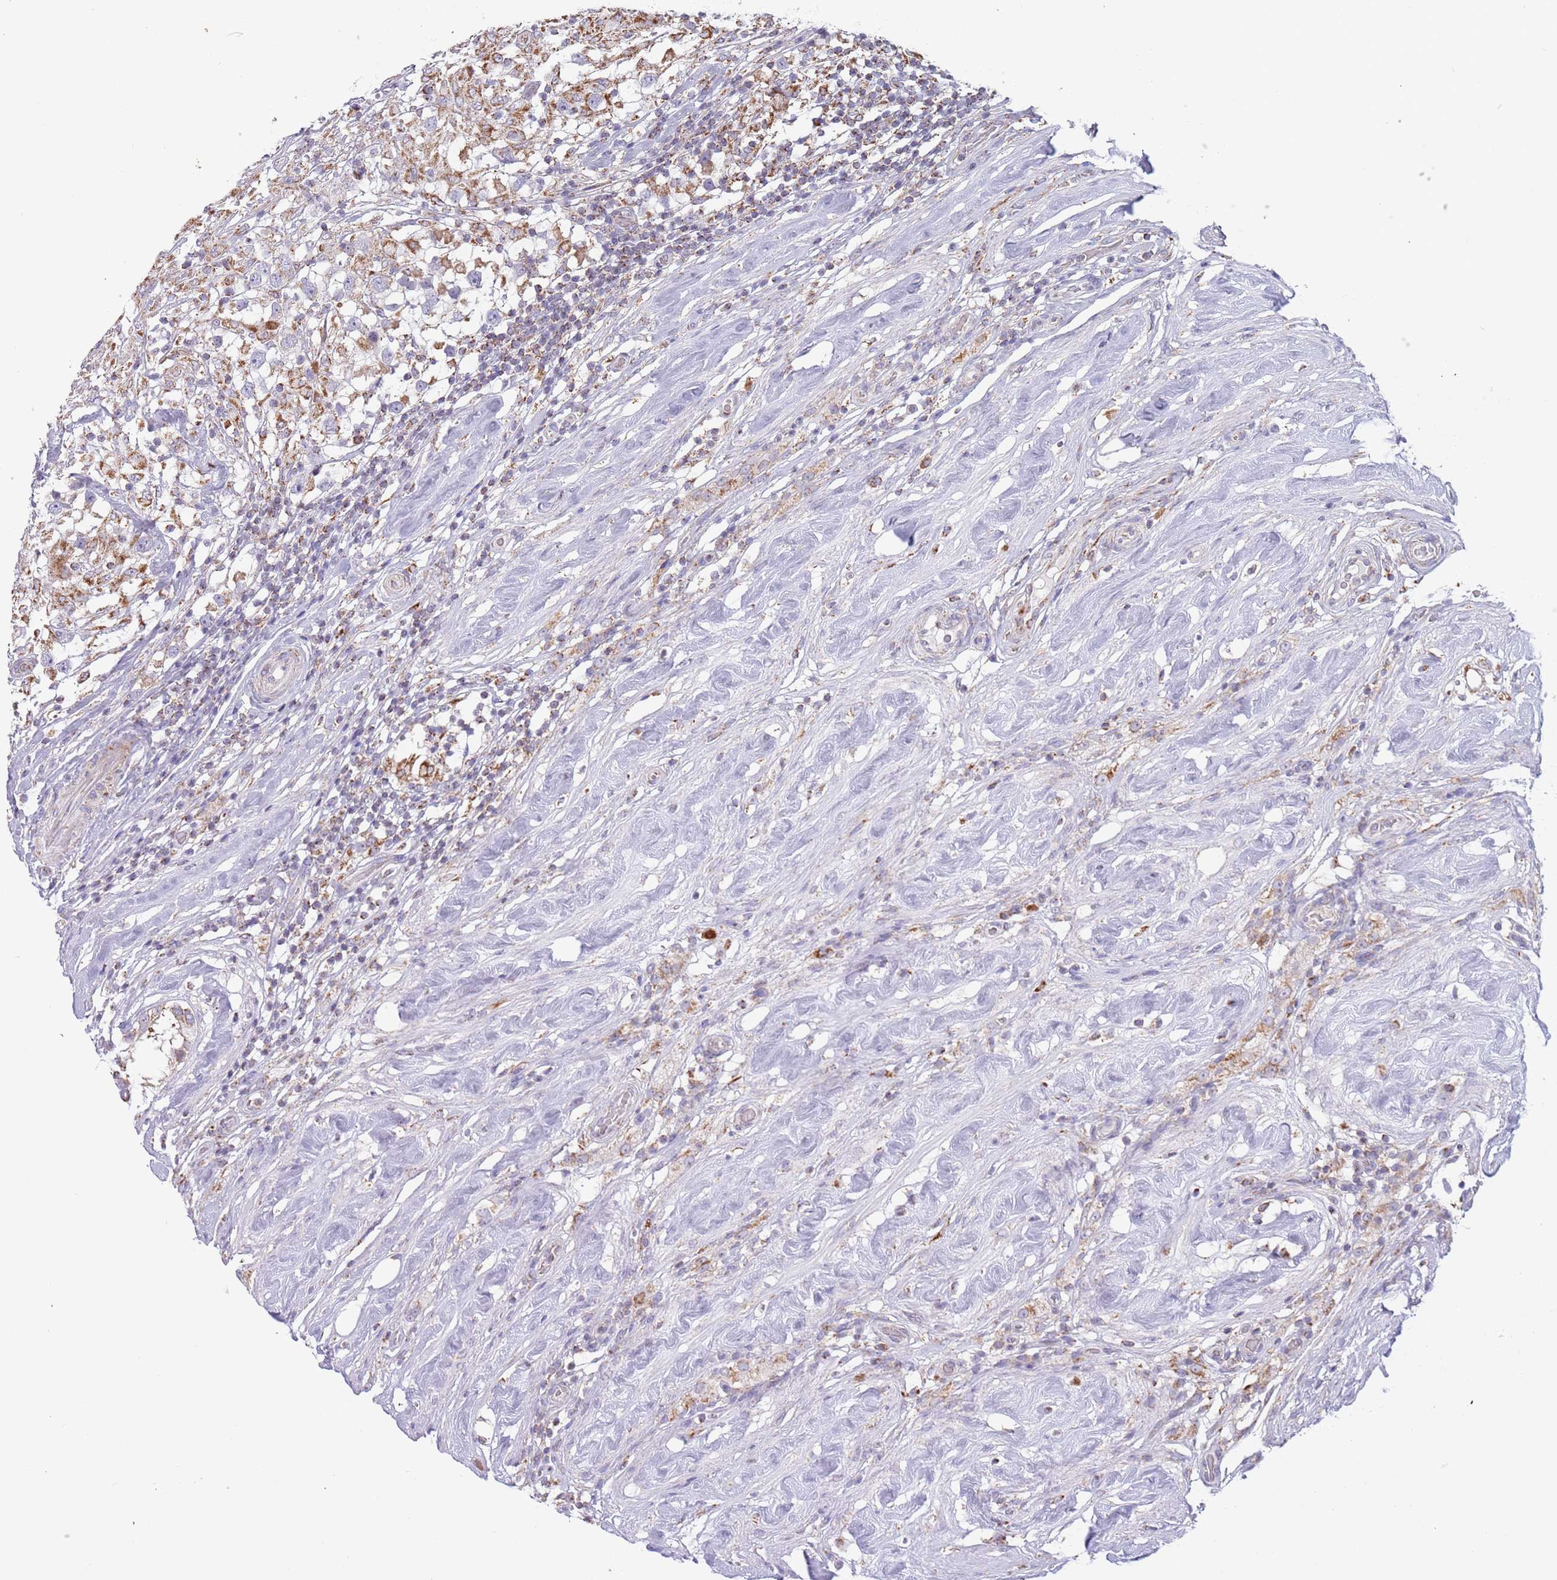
{"staining": {"intensity": "moderate", "quantity": ">75%", "location": "cytoplasmic/membranous"}, "tissue": "testis cancer", "cell_type": "Tumor cells", "image_type": "cancer", "snomed": [{"axis": "morphology", "description": "Seminoma, NOS"}, {"axis": "topography", "description": "Testis"}], "caption": "A brown stain labels moderate cytoplasmic/membranous positivity of a protein in human testis seminoma tumor cells.", "gene": "LHX6", "patient": {"sex": "male", "age": 46}}